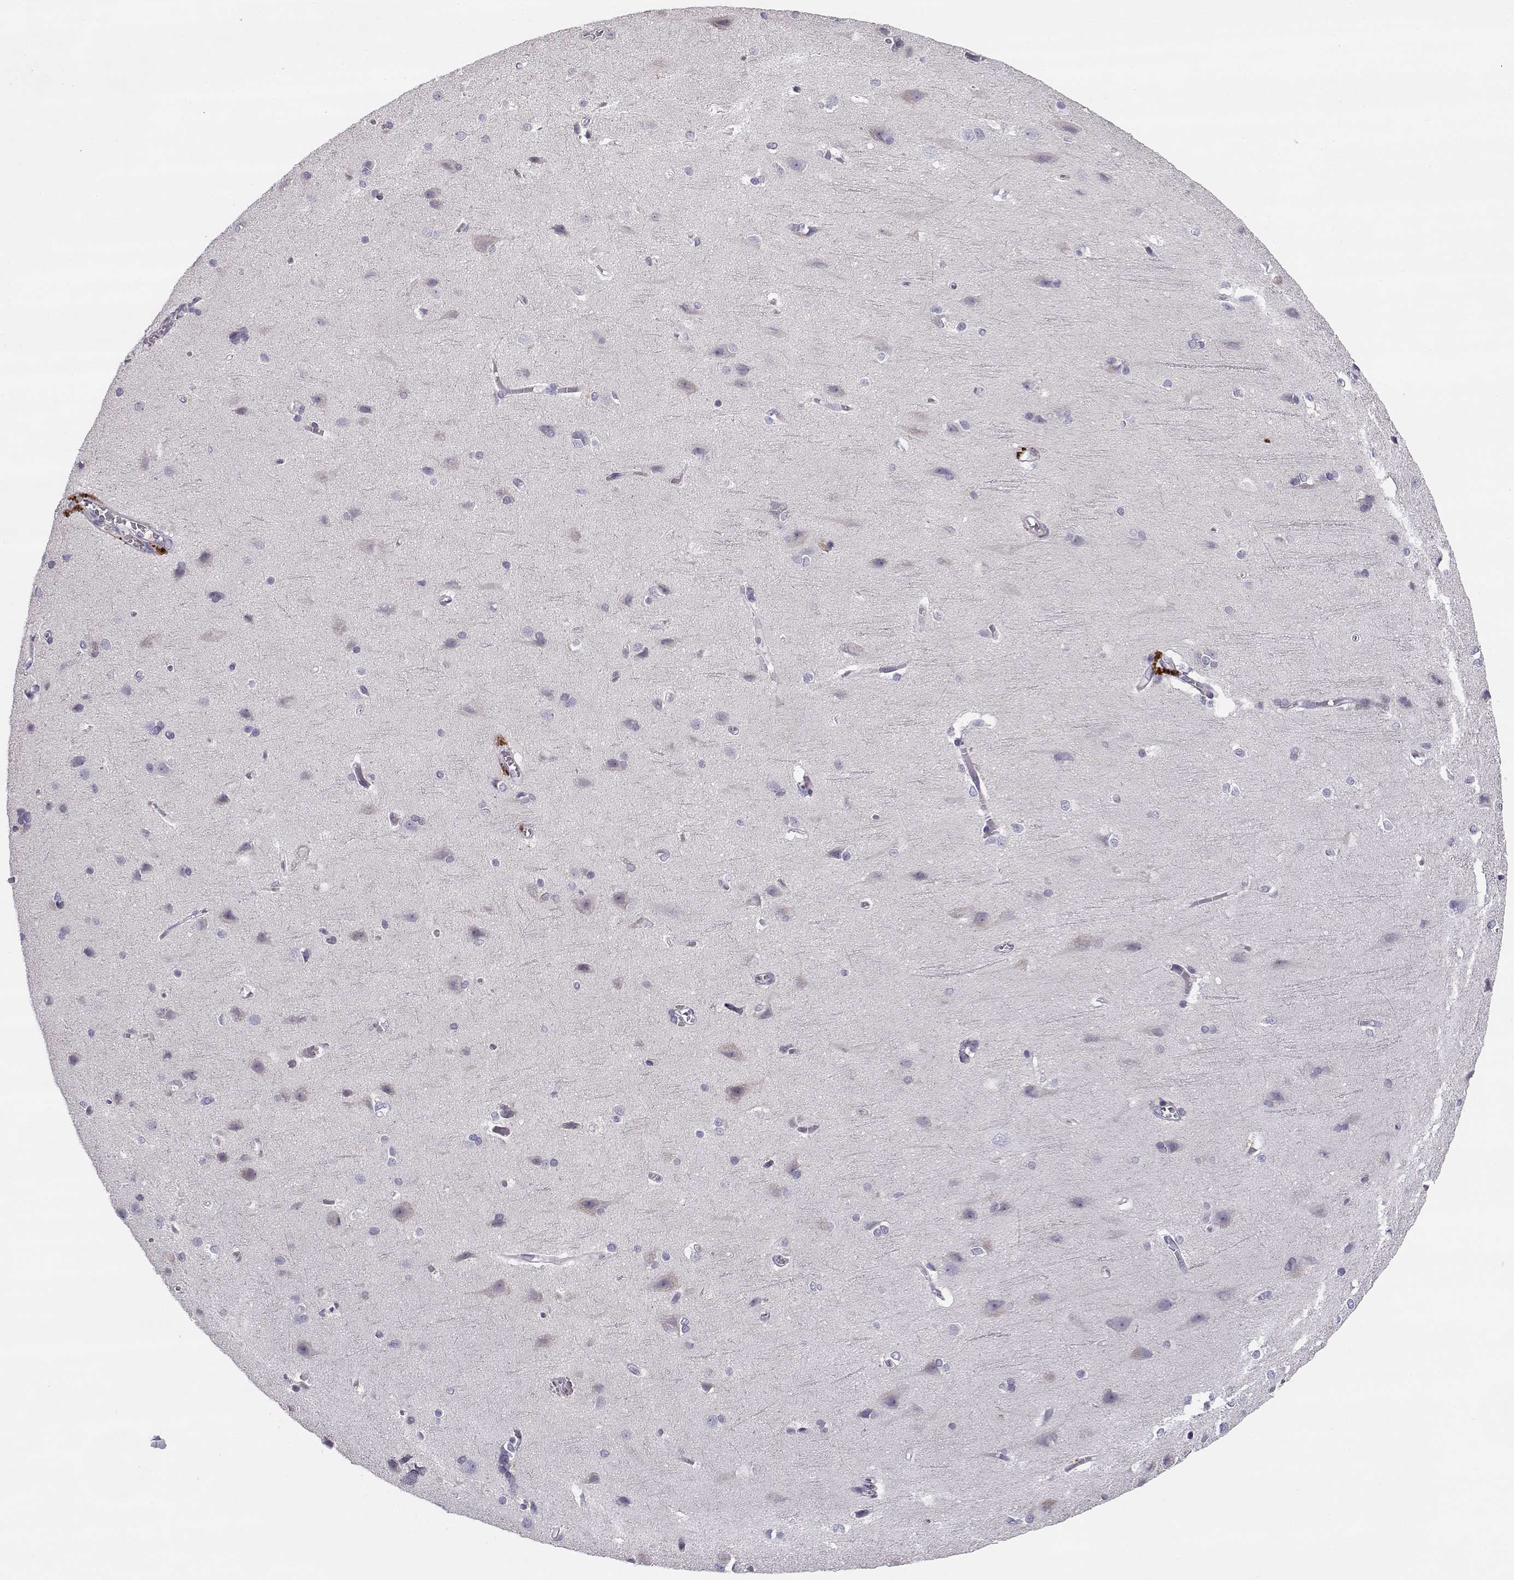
{"staining": {"intensity": "negative", "quantity": "none", "location": "none"}, "tissue": "cerebral cortex", "cell_type": "Endothelial cells", "image_type": "normal", "snomed": [{"axis": "morphology", "description": "Normal tissue, NOS"}, {"axis": "topography", "description": "Cerebral cortex"}], "caption": "IHC of benign cerebral cortex shows no staining in endothelial cells.", "gene": "SLCO6A1", "patient": {"sex": "male", "age": 37}}